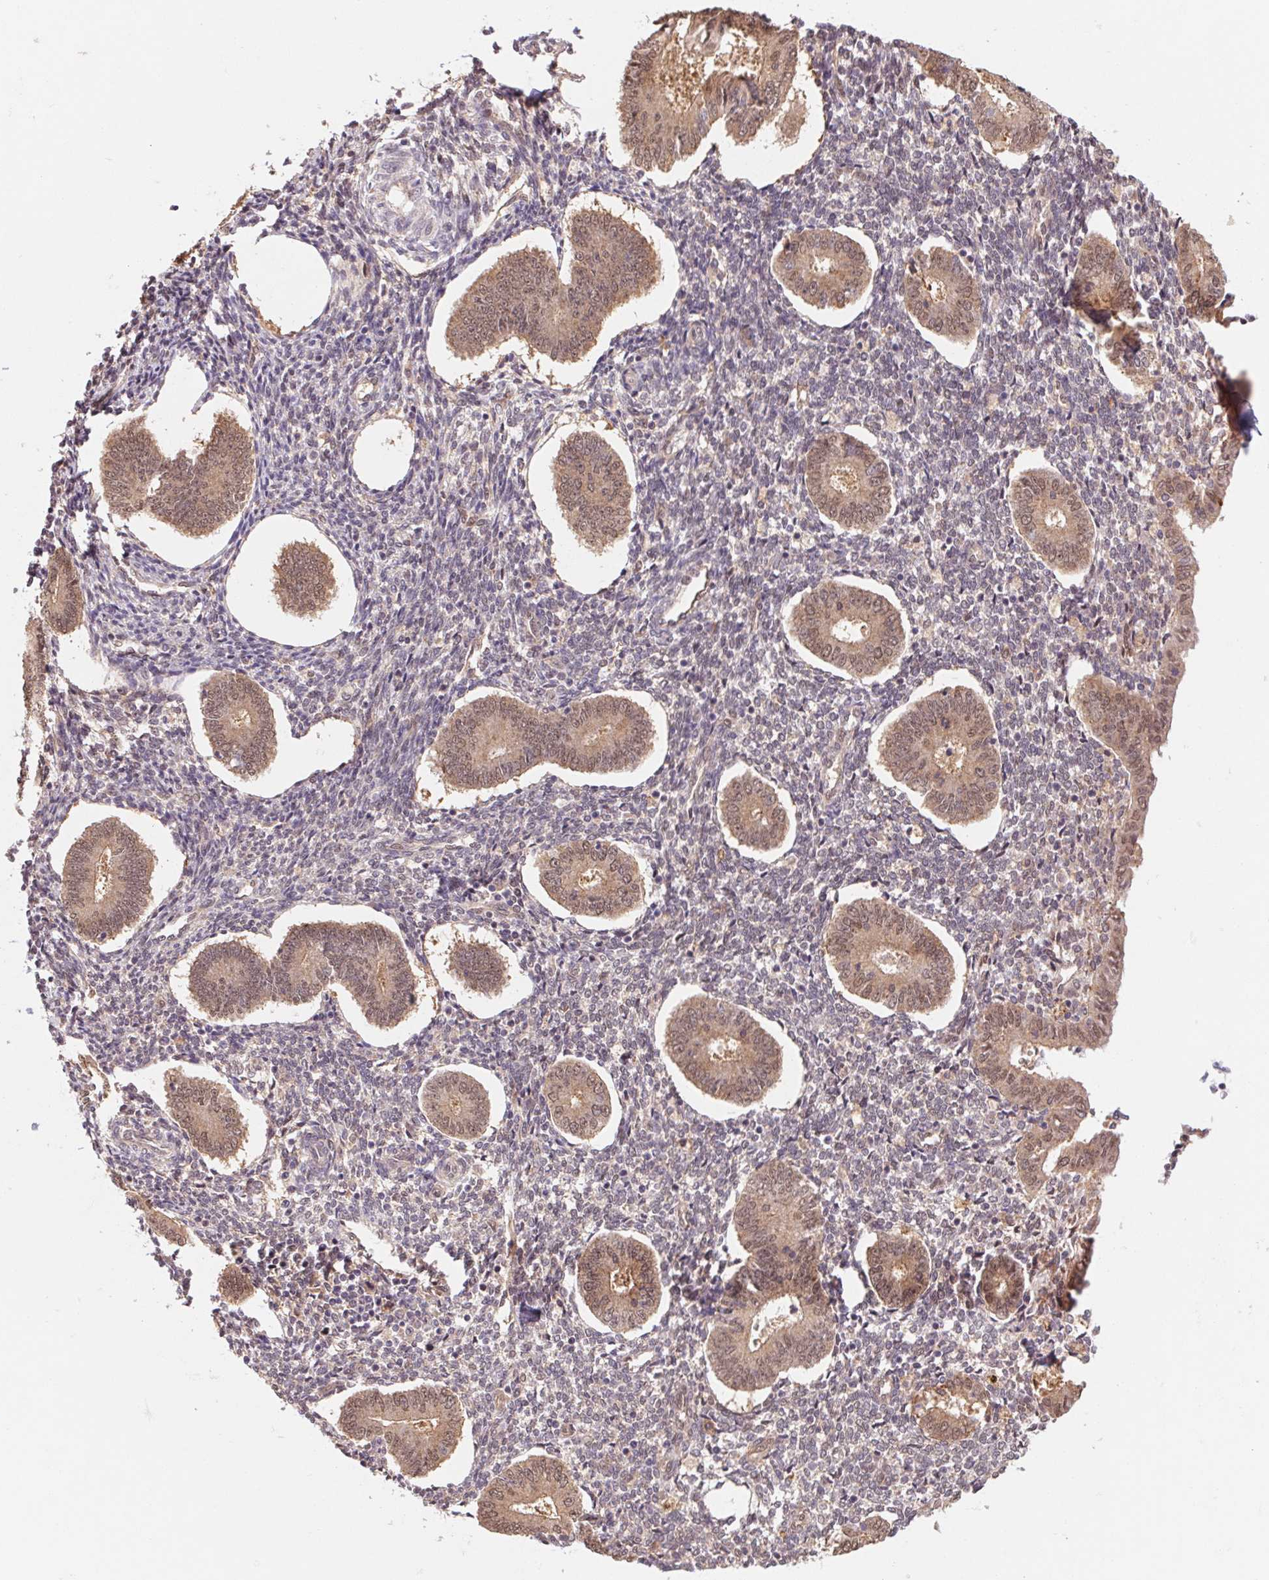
{"staining": {"intensity": "negative", "quantity": "none", "location": "none"}, "tissue": "endometrium", "cell_type": "Cells in endometrial stroma", "image_type": "normal", "snomed": [{"axis": "morphology", "description": "Normal tissue, NOS"}, {"axis": "topography", "description": "Endometrium"}], "caption": "Human endometrium stained for a protein using immunohistochemistry demonstrates no staining in cells in endometrial stroma.", "gene": "RRM1", "patient": {"sex": "female", "age": 40}}